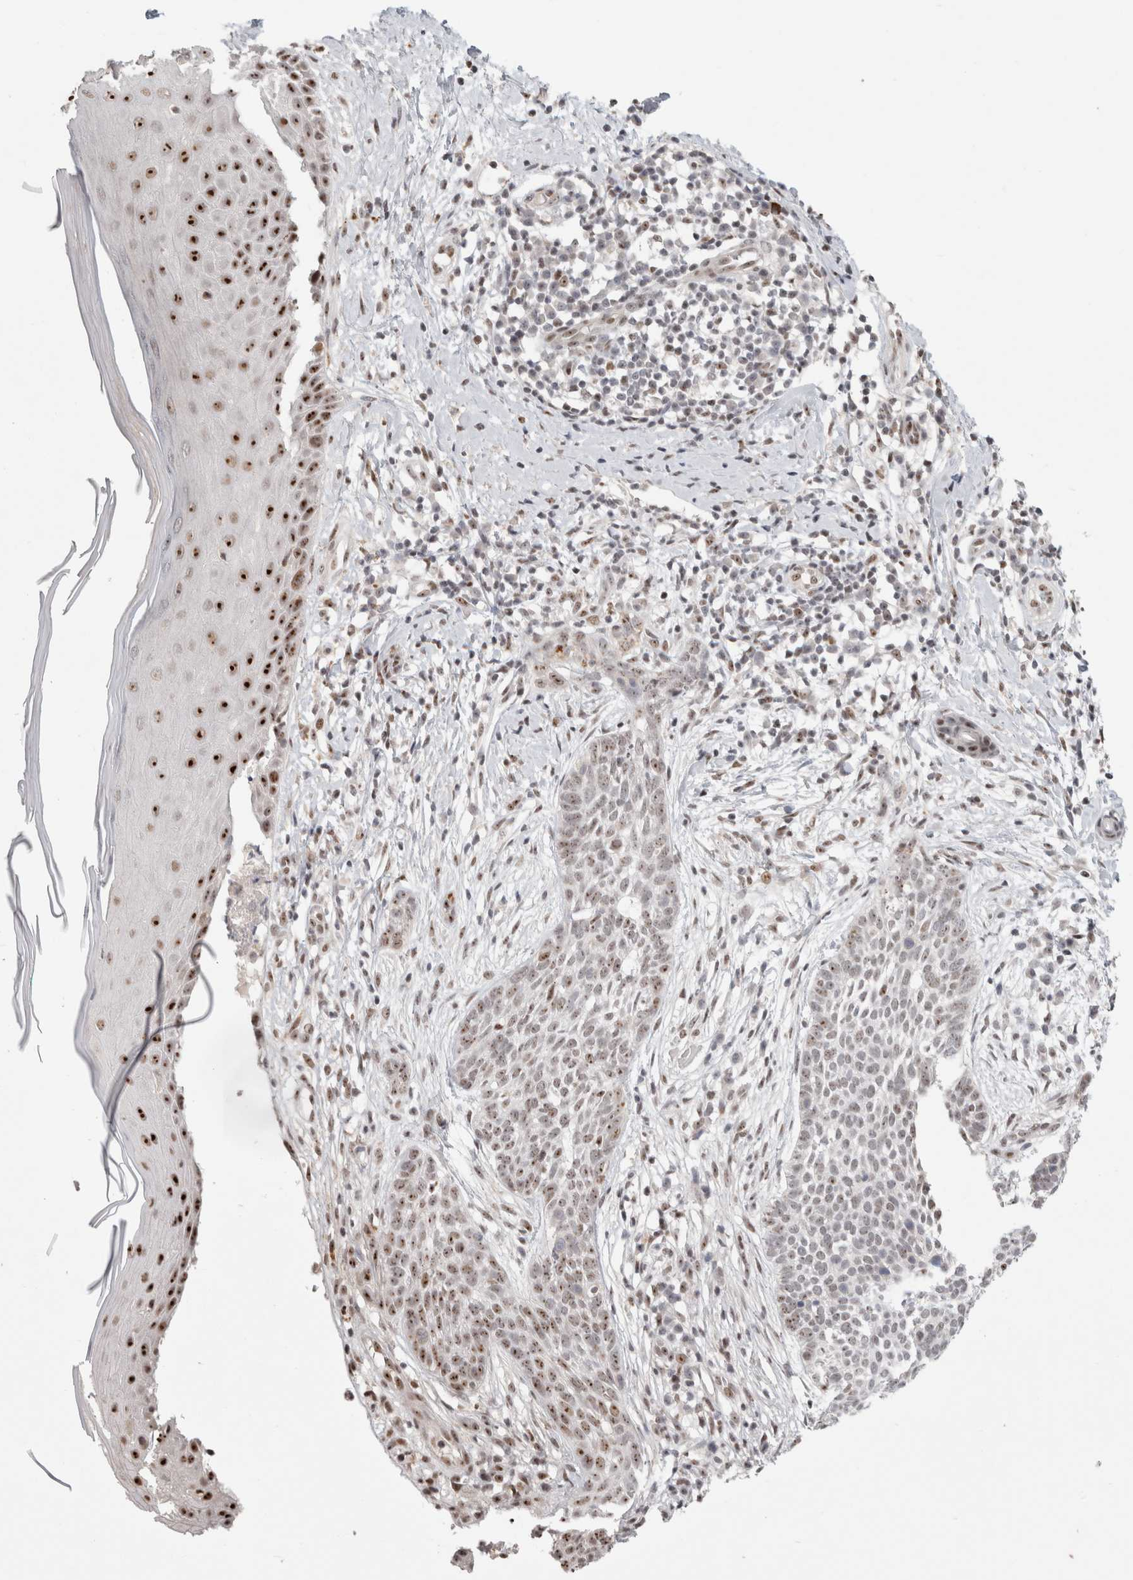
{"staining": {"intensity": "weak", "quantity": "25%-75%", "location": "nuclear"}, "tissue": "skin cancer", "cell_type": "Tumor cells", "image_type": "cancer", "snomed": [{"axis": "morphology", "description": "Normal tissue, NOS"}, {"axis": "morphology", "description": "Basal cell carcinoma"}, {"axis": "topography", "description": "Skin"}], "caption": "Immunohistochemical staining of skin cancer (basal cell carcinoma) reveals weak nuclear protein positivity in about 25%-75% of tumor cells.", "gene": "SENP6", "patient": {"sex": "male", "age": 67}}